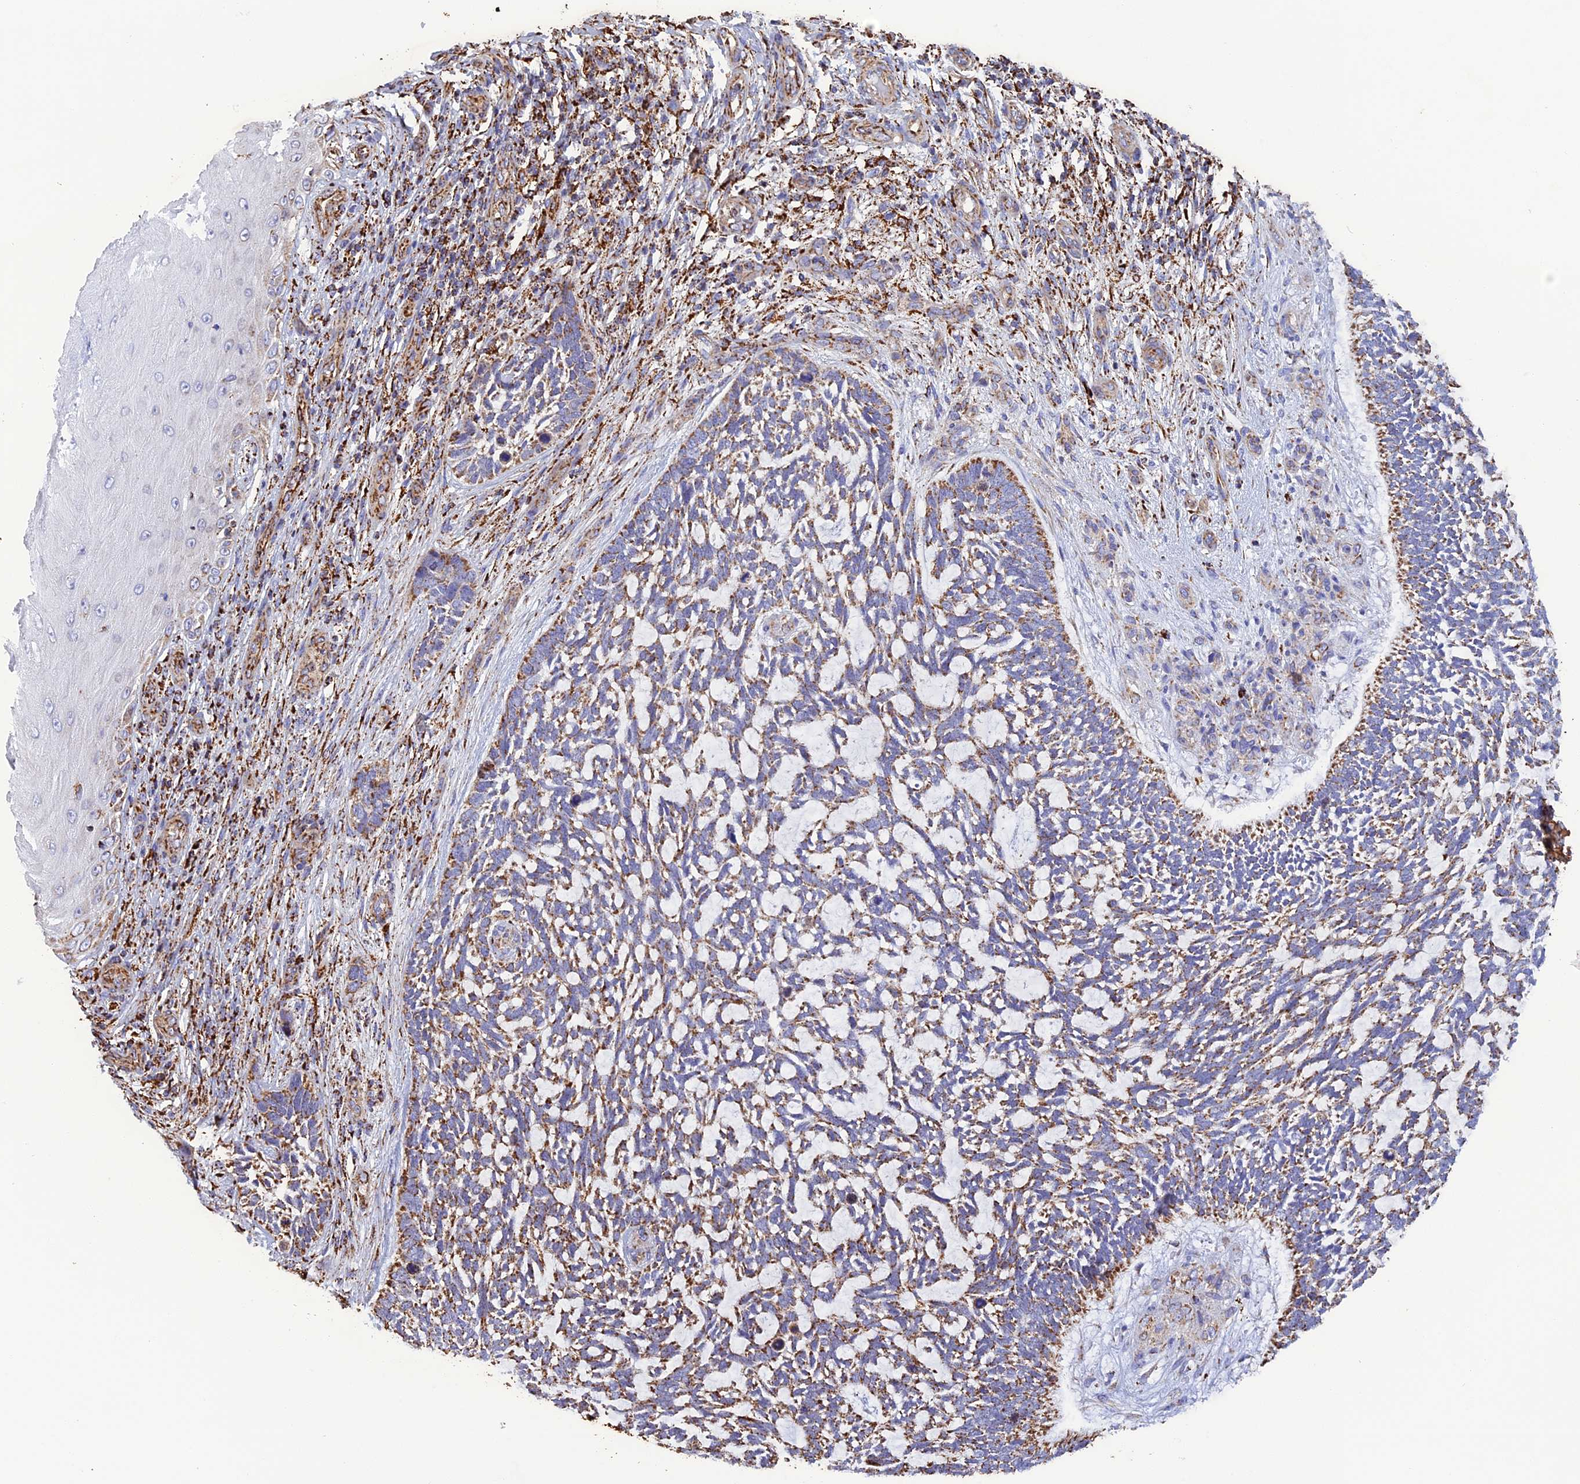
{"staining": {"intensity": "weak", "quantity": "25%-75%", "location": "cytoplasmic/membranous"}, "tissue": "skin cancer", "cell_type": "Tumor cells", "image_type": "cancer", "snomed": [{"axis": "morphology", "description": "Basal cell carcinoma"}, {"axis": "topography", "description": "Skin"}], "caption": "Protein positivity by immunohistochemistry displays weak cytoplasmic/membranous positivity in approximately 25%-75% of tumor cells in skin basal cell carcinoma.", "gene": "KCNG1", "patient": {"sex": "male", "age": 88}}